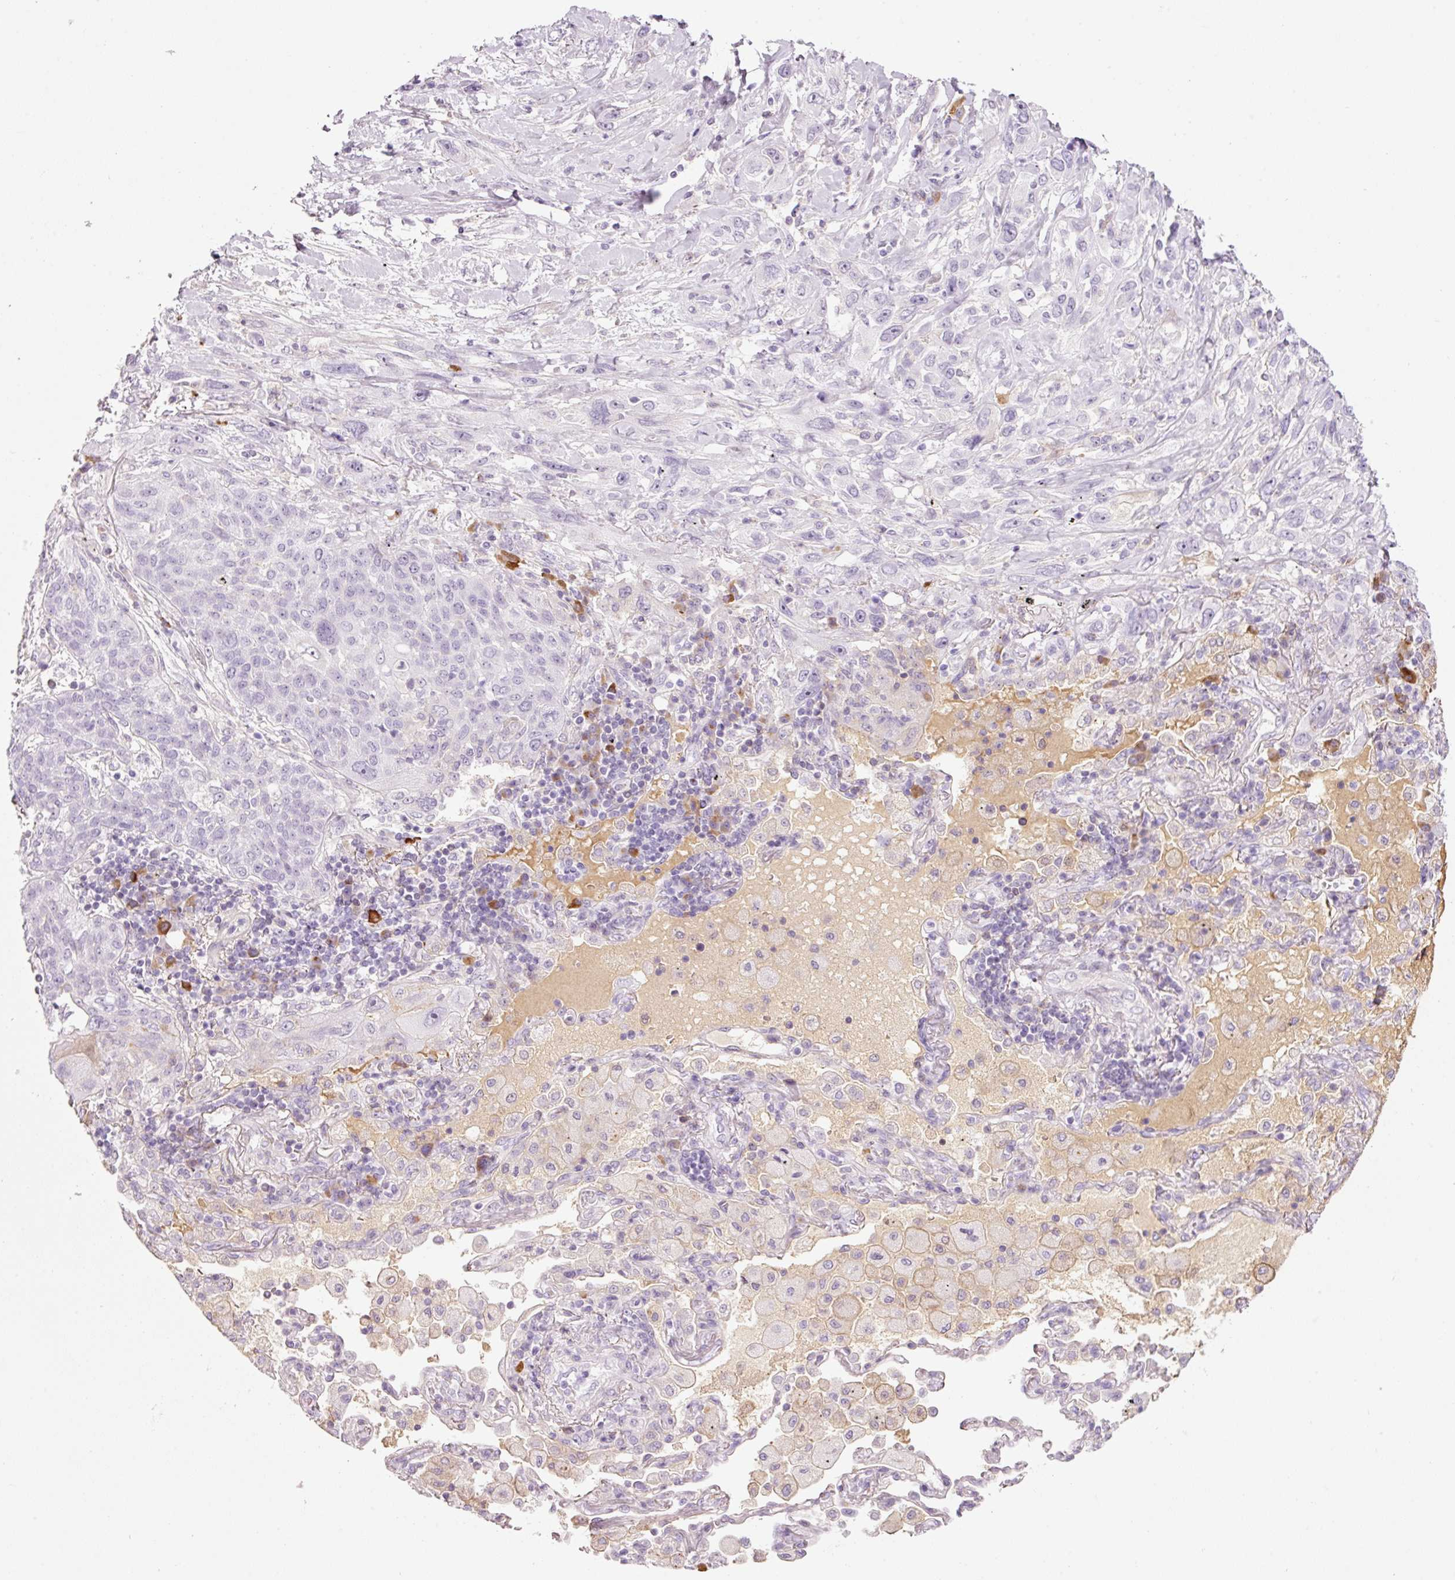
{"staining": {"intensity": "negative", "quantity": "none", "location": "none"}, "tissue": "lung cancer", "cell_type": "Tumor cells", "image_type": "cancer", "snomed": [{"axis": "morphology", "description": "Squamous cell carcinoma, NOS"}, {"axis": "topography", "description": "Lung"}], "caption": "Immunohistochemistry histopathology image of human lung cancer stained for a protein (brown), which reveals no positivity in tumor cells. (Stains: DAB (3,3'-diaminobenzidine) IHC with hematoxylin counter stain, Microscopy: brightfield microscopy at high magnification).", "gene": "KLF1", "patient": {"sex": "female", "age": 70}}